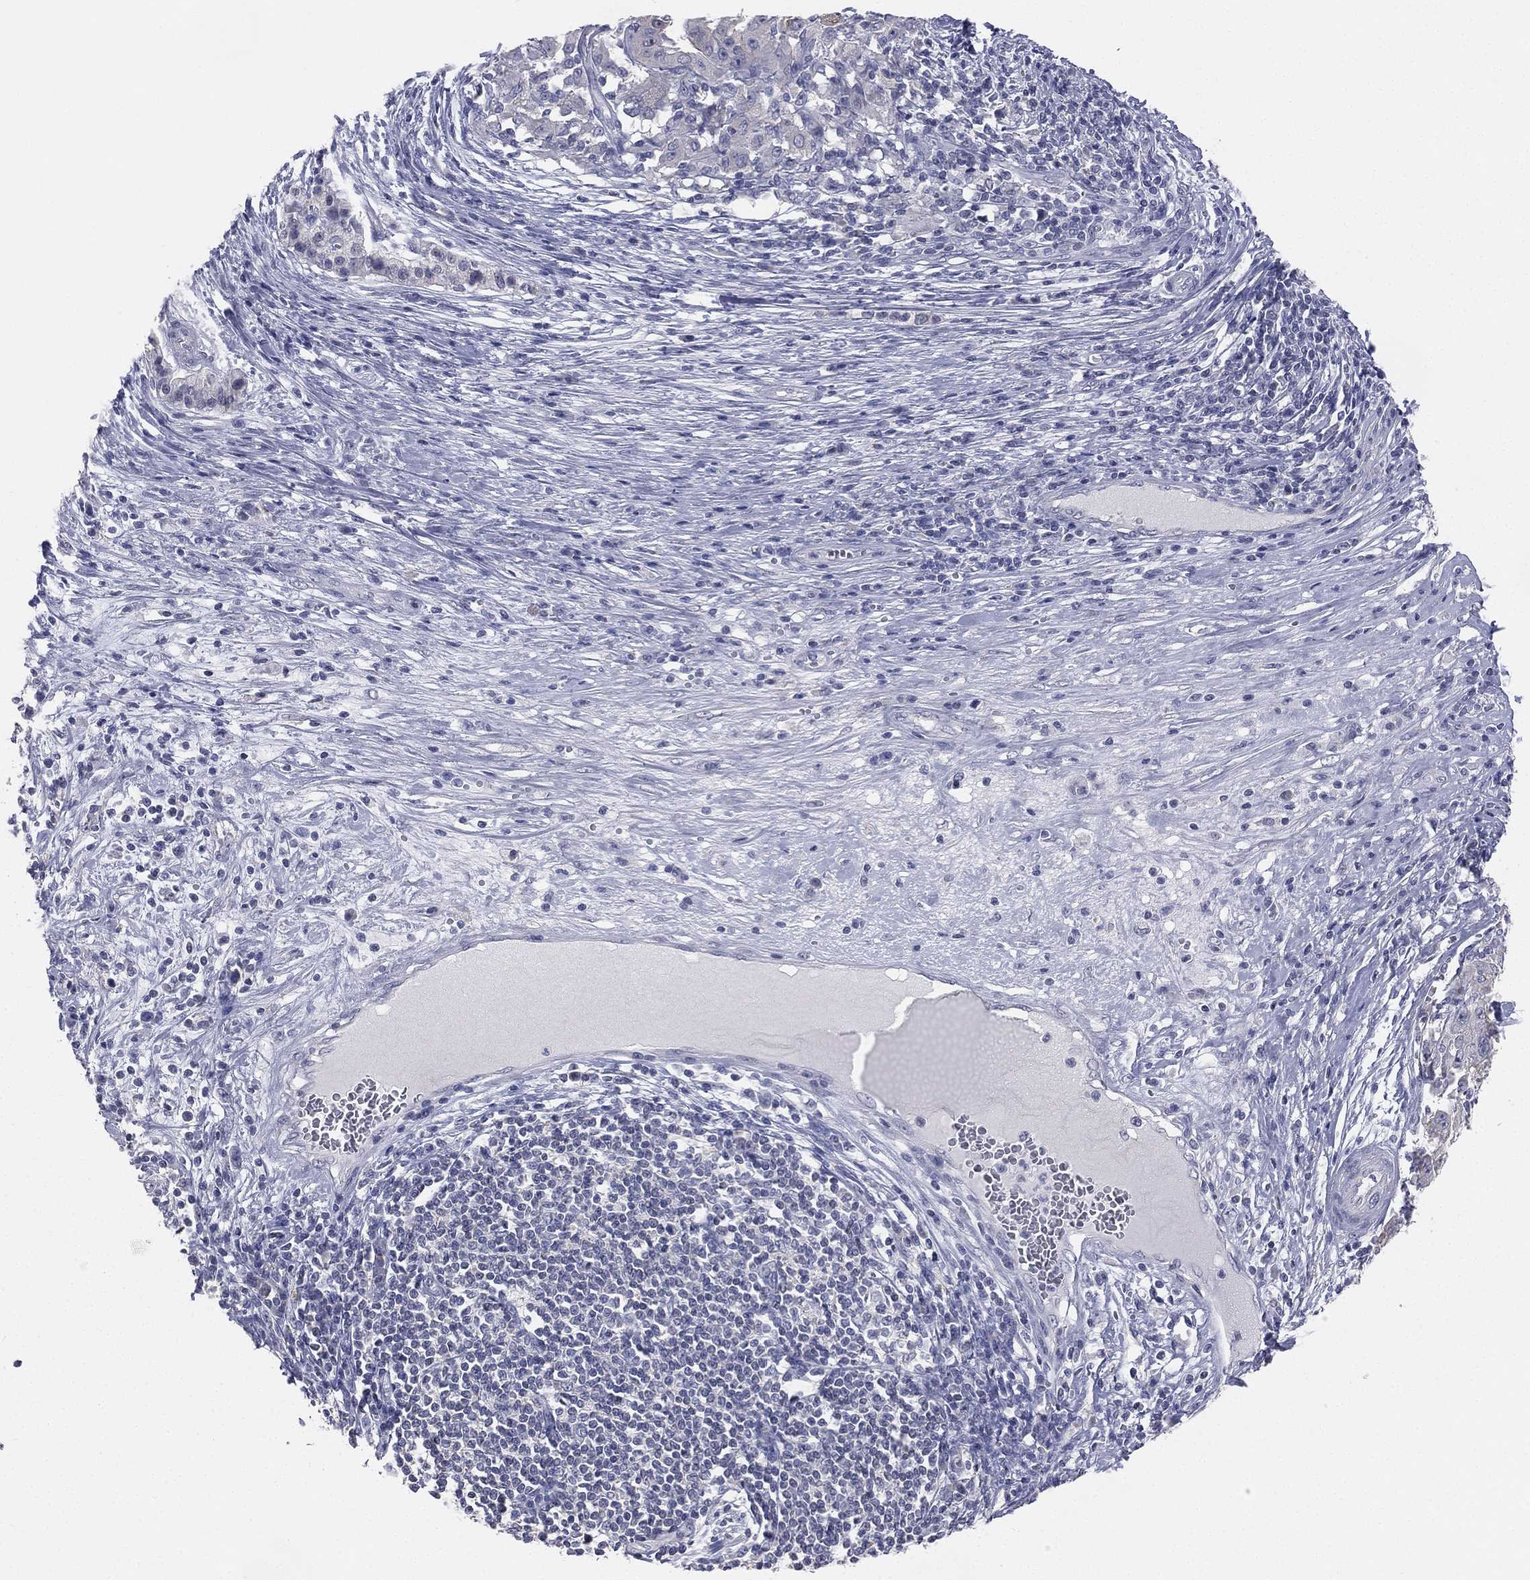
{"staining": {"intensity": "negative", "quantity": "none", "location": "none"}, "tissue": "pancreatic cancer", "cell_type": "Tumor cells", "image_type": "cancer", "snomed": [{"axis": "morphology", "description": "Adenocarcinoma, NOS"}, {"axis": "topography", "description": "Pancreas"}], "caption": "DAB immunohistochemical staining of pancreatic adenocarcinoma demonstrates no significant positivity in tumor cells.", "gene": "DMKN", "patient": {"sex": "male", "age": 63}}